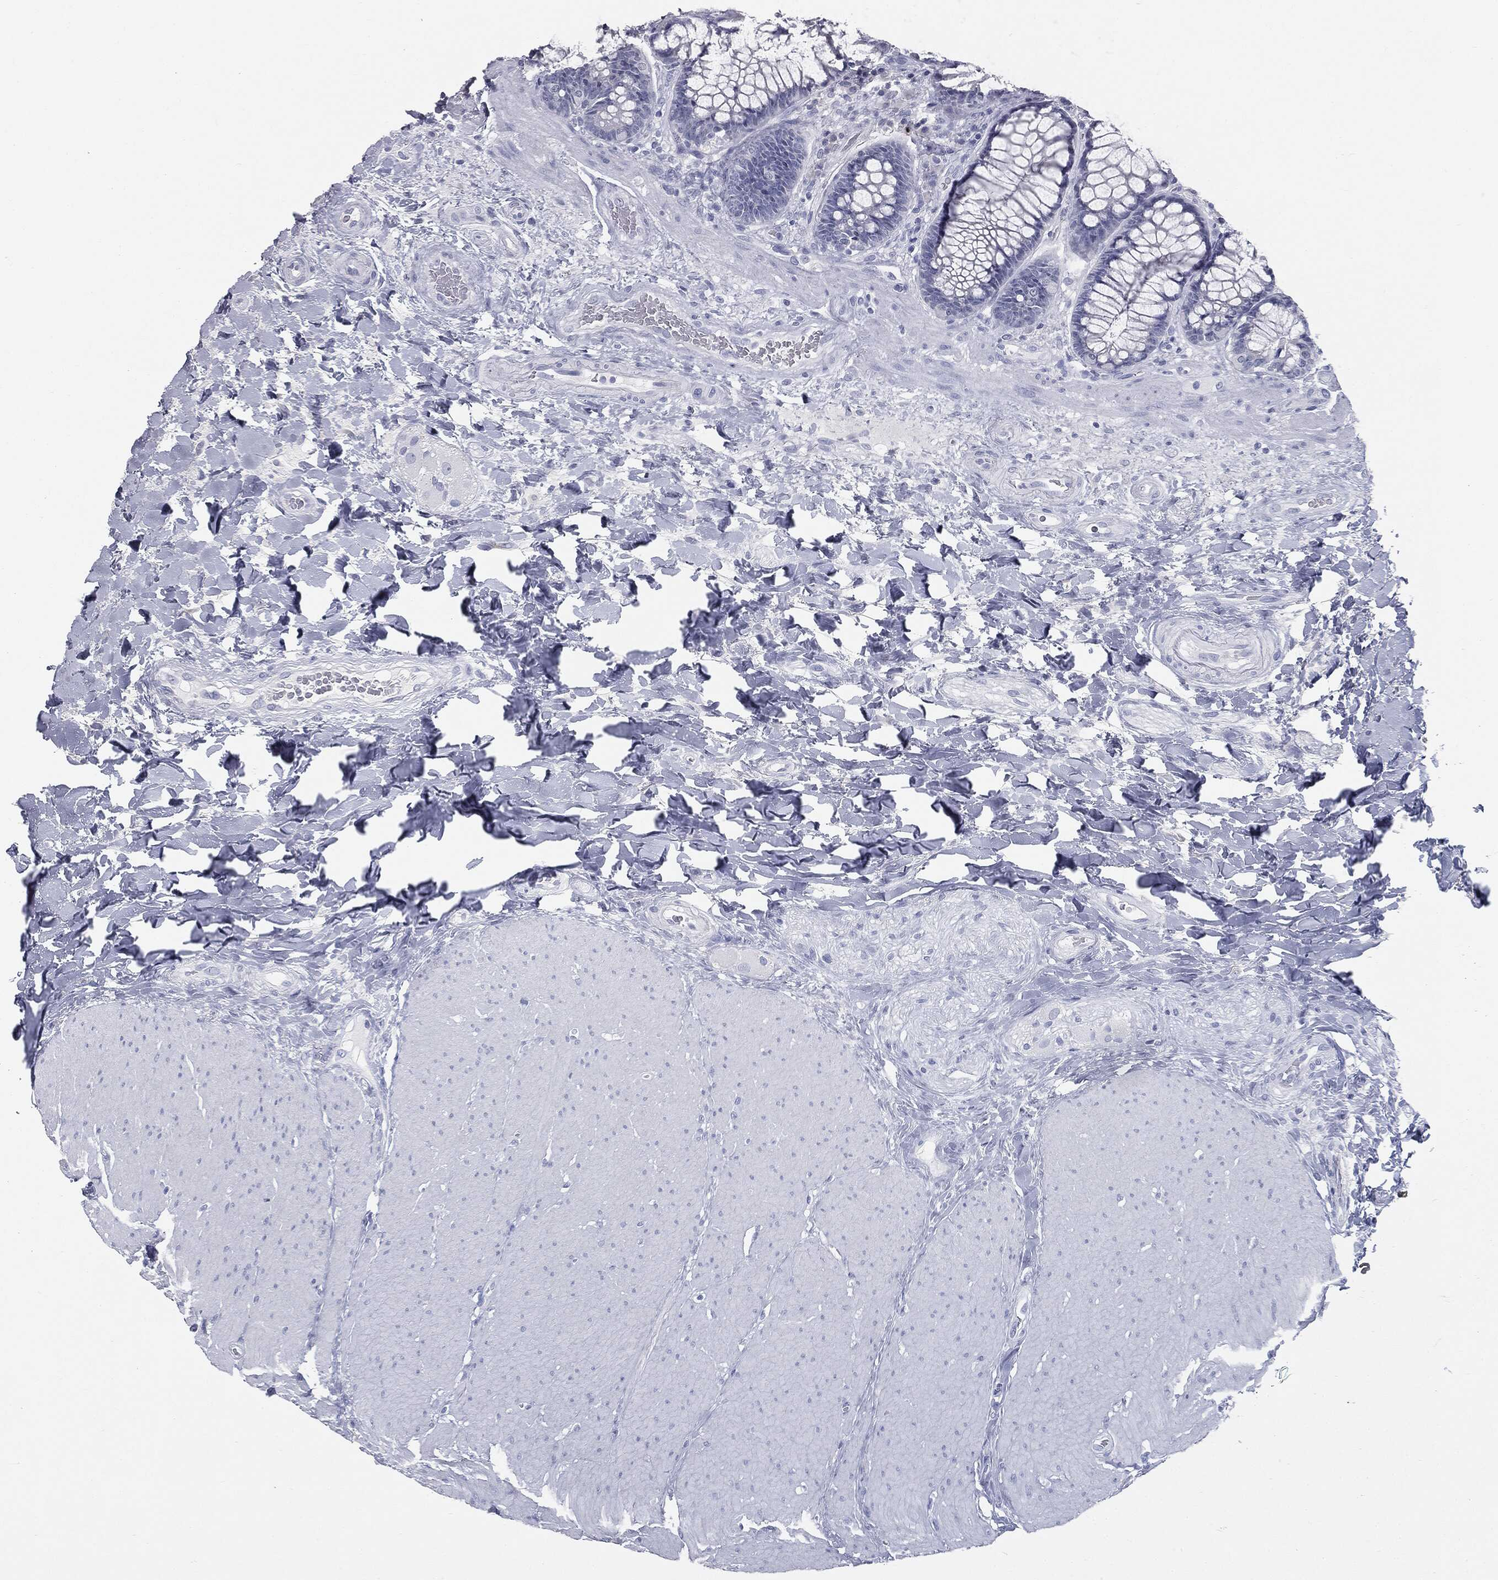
{"staining": {"intensity": "negative", "quantity": "none", "location": "none"}, "tissue": "rectum", "cell_type": "Glandular cells", "image_type": "normal", "snomed": [{"axis": "morphology", "description": "Normal tissue, NOS"}, {"axis": "topography", "description": "Rectum"}], "caption": "IHC of unremarkable human rectum demonstrates no staining in glandular cells. (IHC, brightfield microscopy, high magnification).", "gene": "MUC5AC", "patient": {"sex": "female", "age": 58}}